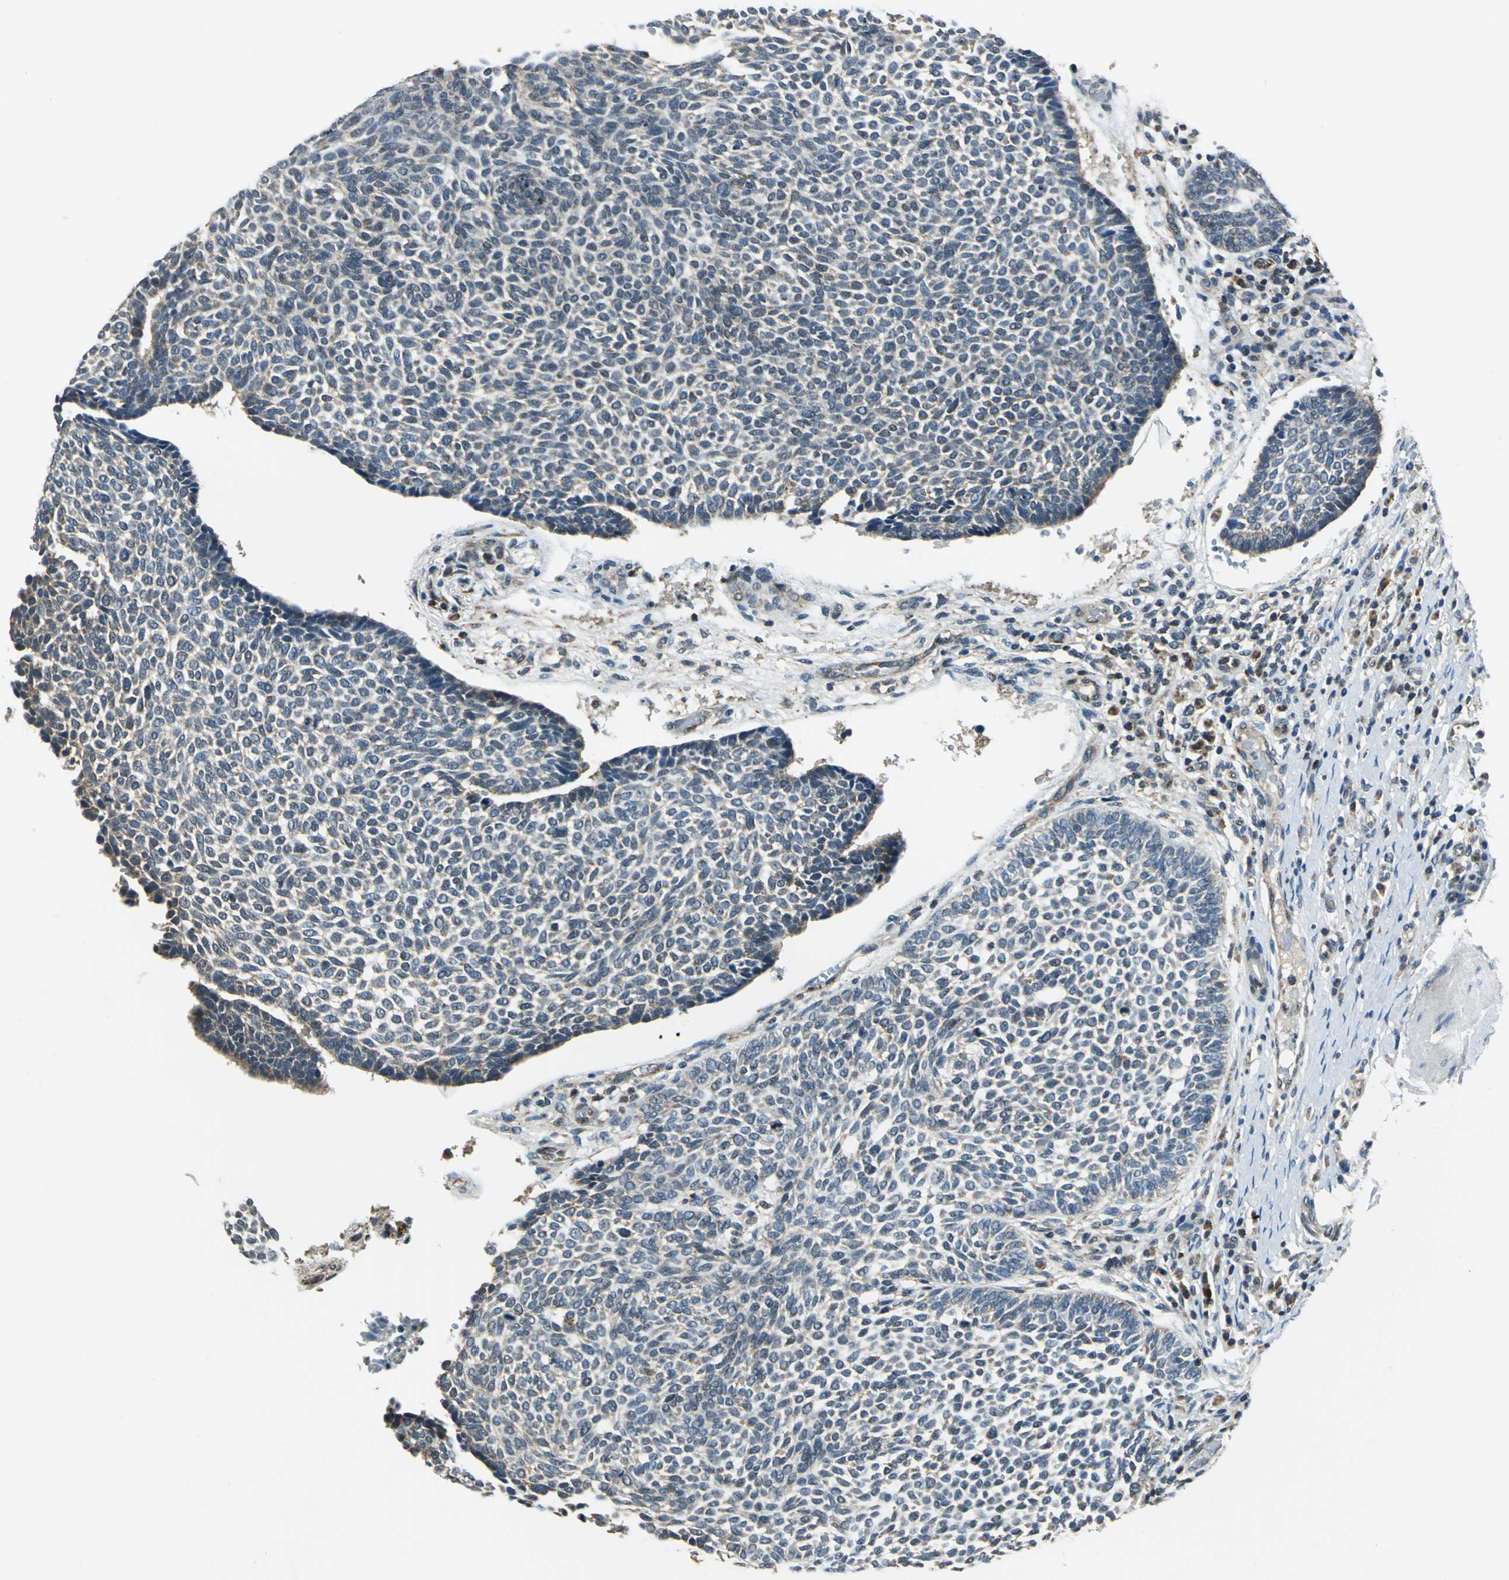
{"staining": {"intensity": "weak", "quantity": ">75%", "location": "cytoplasmic/membranous"}, "tissue": "skin cancer", "cell_type": "Tumor cells", "image_type": "cancer", "snomed": [{"axis": "morphology", "description": "Normal tissue, NOS"}, {"axis": "morphology", "description": "Basal cell carcinoma"}, {"axis": "topography", "description": "Skin"}], "caption": "Protein expression analysis of human skin cancer (basal cell carcinoma) reveals weak cytoplasmic/membranous staining in about >75% of tumor cells.", "gene": "NUDT2", "patient": {"sex": "male", "age": 87}}